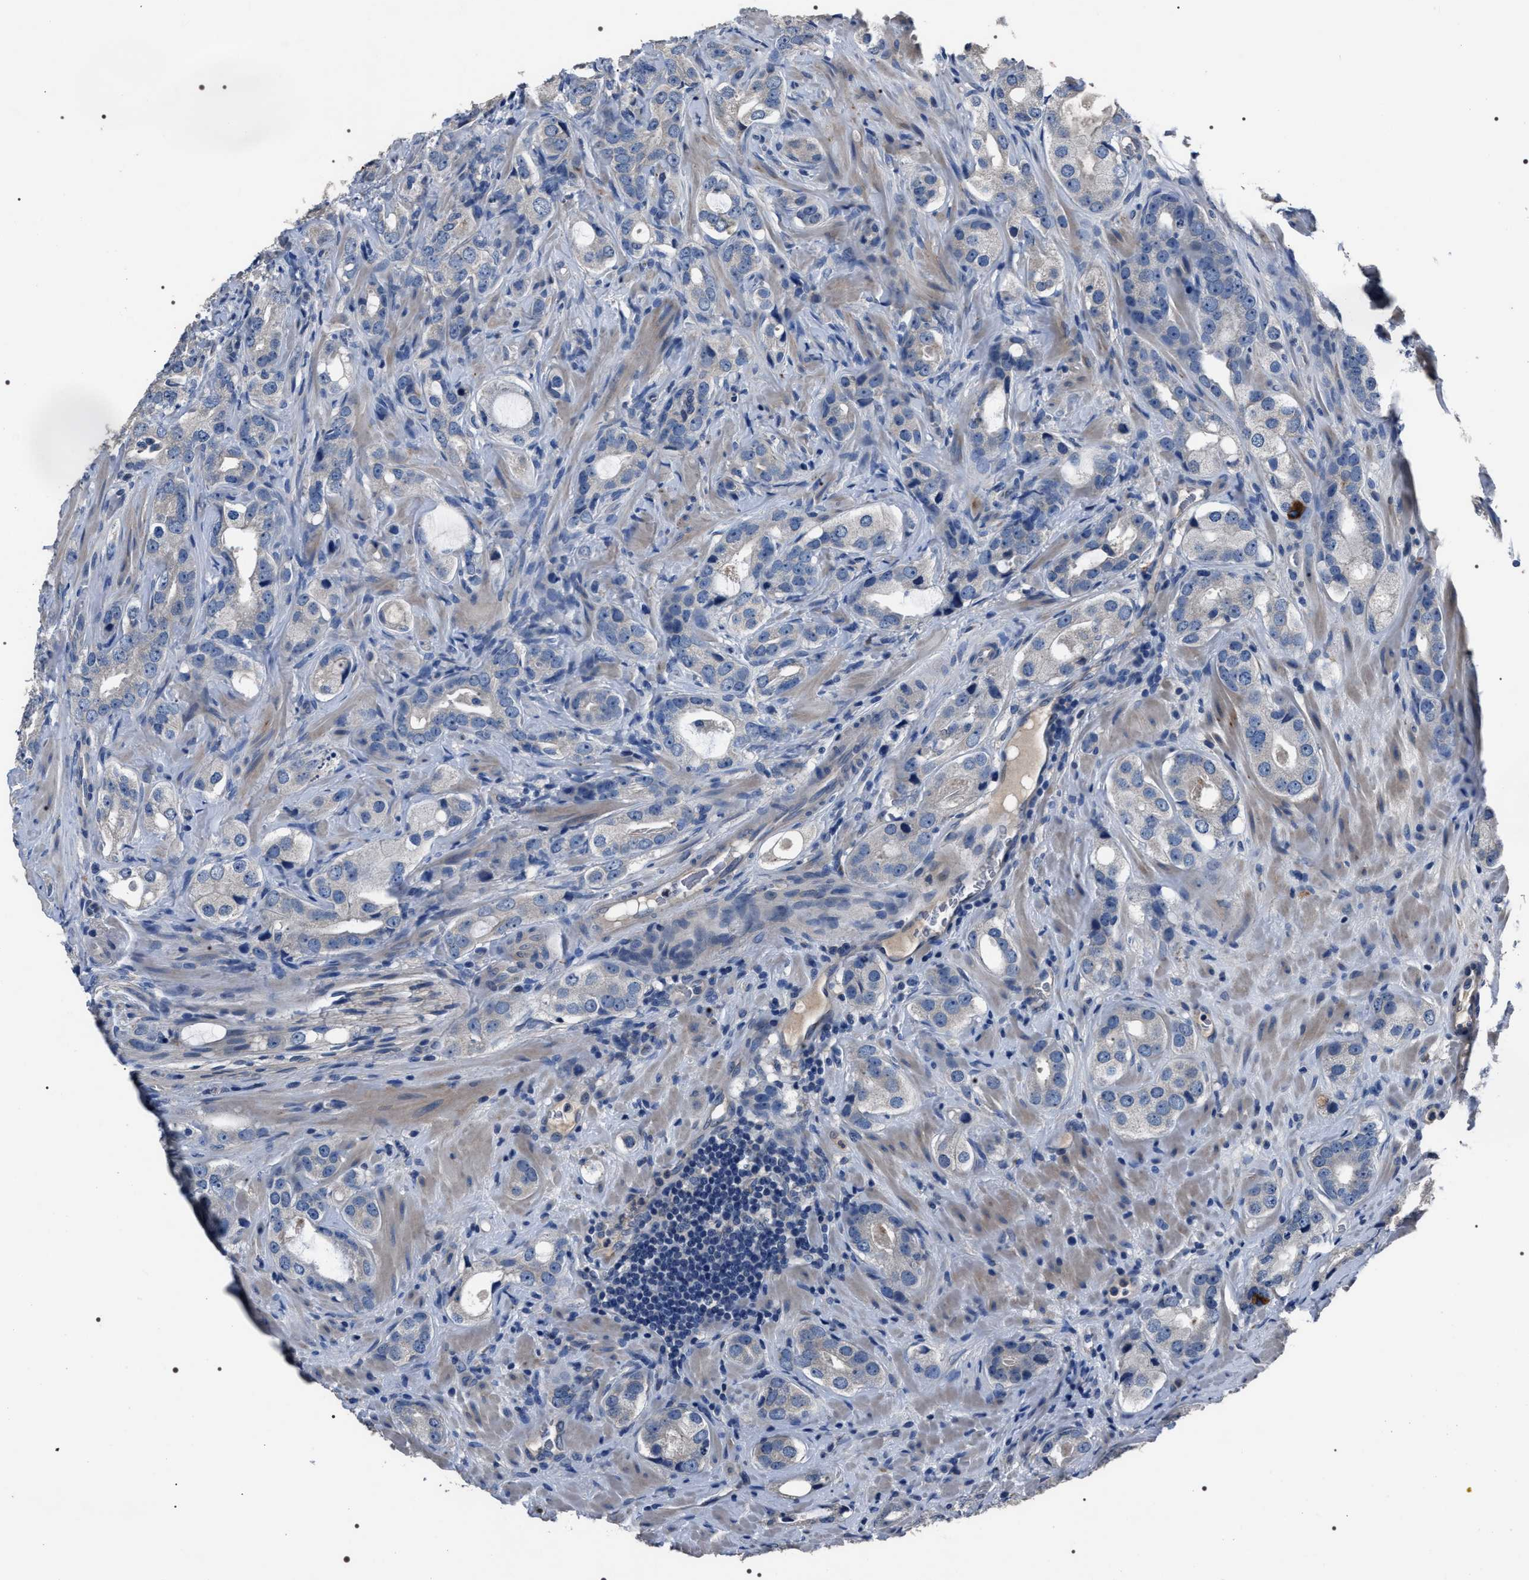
{"staining": {"intensity": "negative", "quantity": "none", "location": "none"}, "tissue": "prostate cancer", "cell_type": "Tumor cells", "image_type": "cancer", "snomed": [{"axis": "morphology", "description": "Adenocarcinoma, High grade"}, {"axis": "topography", "description": "Prostate"}], "caption": "Tumor cells are negative for brown protein staining in prostate adenocarcinoma (high-grade). (DAB immunohistochemistry visualized using brightfield microscopy, high magnification).", "gene": "TRIM54", "patient": {"sex": "male", "age": 63}}